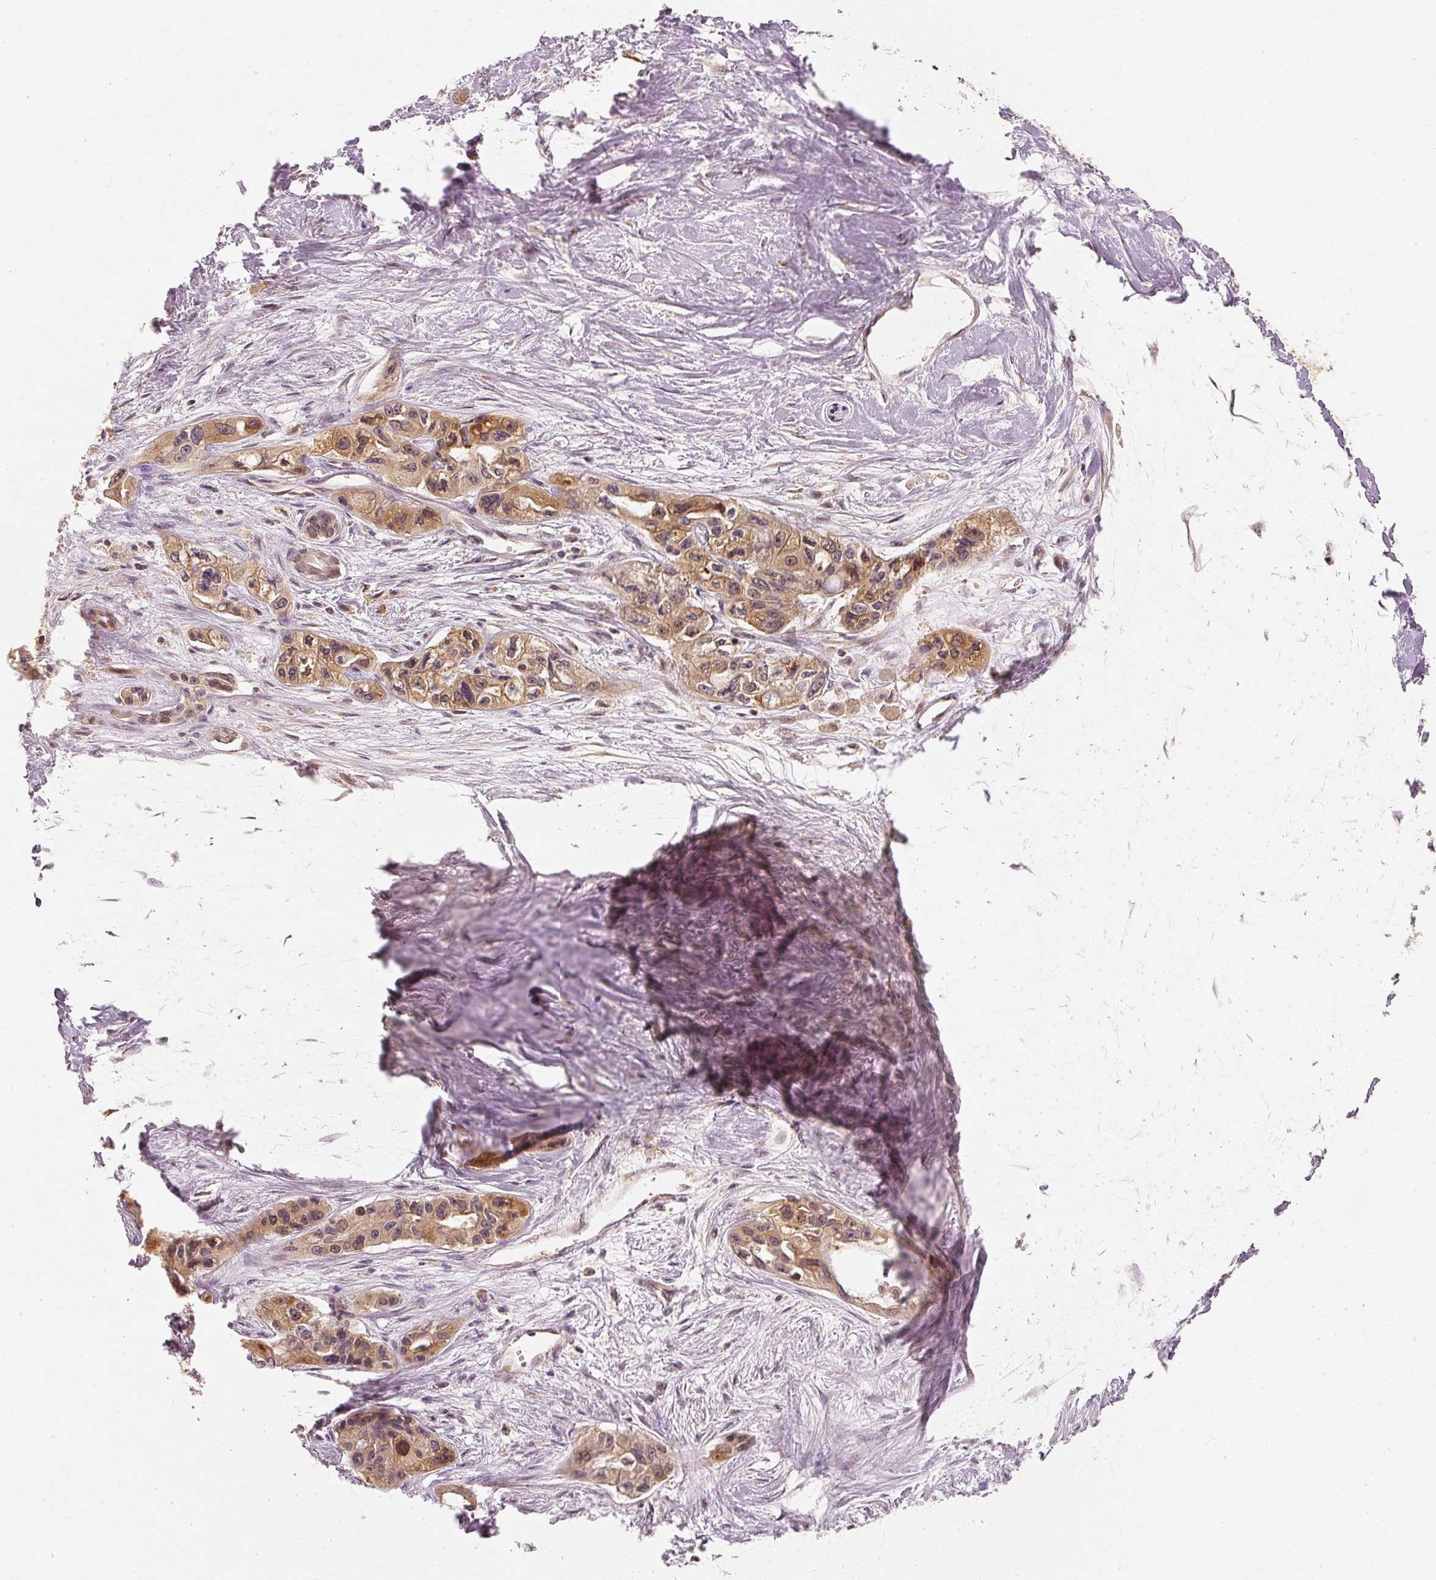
{"staining": {"intensity": "moderate", "quantity": "25%-75%", "location": "cytoplasmic/membranous"}, "tissue": "pancreatic cancer", "cell_type": "Tumor cells", "image_type": "cancer", "snomed": [{"axis": "morphology", "description": "Adenocarcinoma, NOS"}, {"axis": "topography", "description": "Pancreas"}], "caption": "Protein expression analysis of adenocarcinoma (pancreatic) shows moderate cytoplasmic/membranous expression in about 25%-75% of tumor cells. The staining was performed using DAB (3,3'-diaminobenzidine), with brown indicating positive protein expression. Nuclei are stained blue with hematoxylin.", "gene": "EEF1A2", "patient": {"sex": "female", "age": 50}}